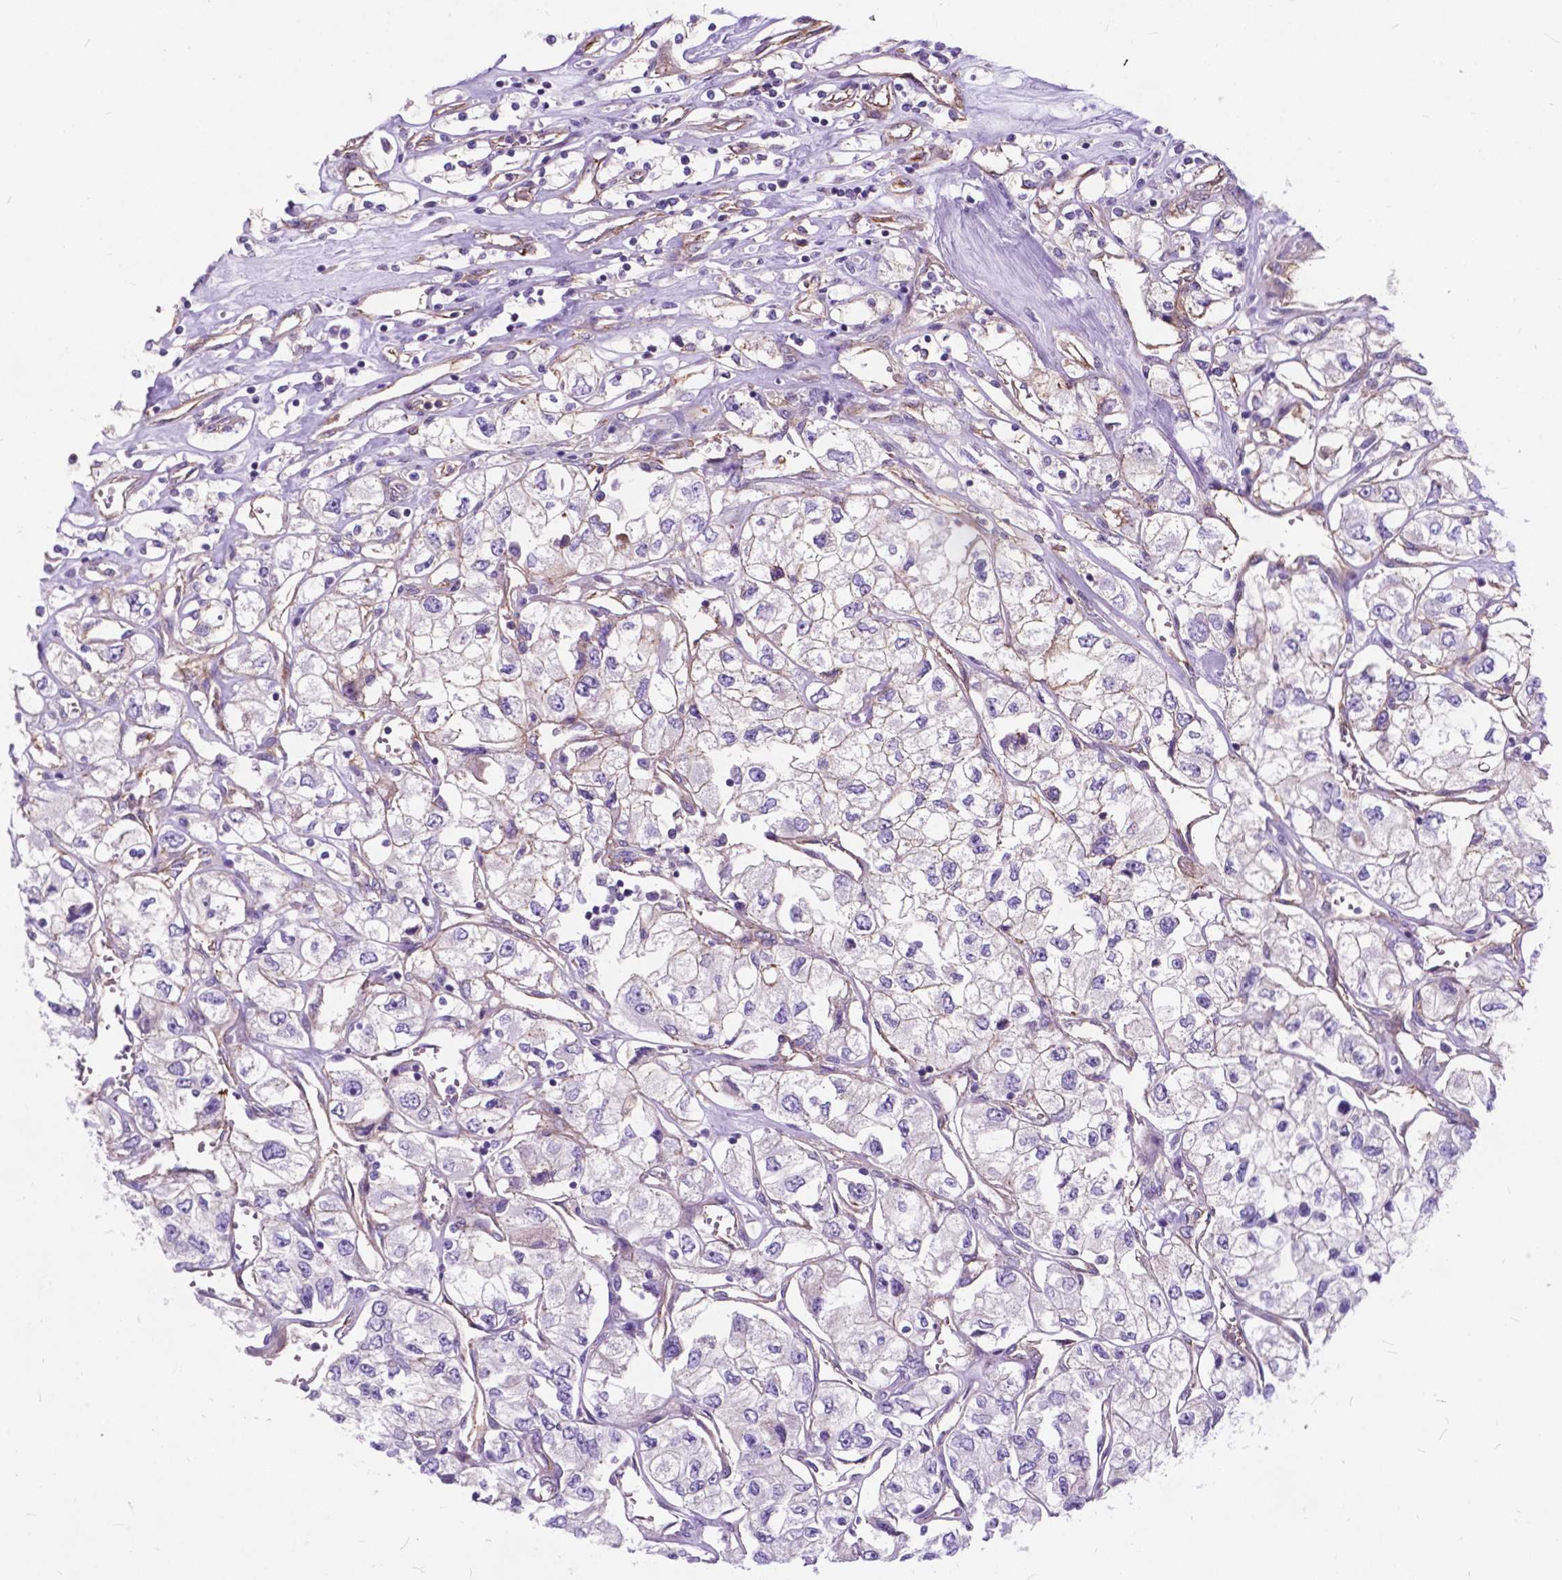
{"staining": {"intensity": "negative", "quantity": "none", "location": "none"}, "tissue": "renal cancer", "cell_type": "Tumor cells", "image_type": "cancer", "snomed": [{"axis": "morphology", "description": "Adenocarcinoma, NOS"}, {"axis": "topography", "description": "Kidney"}], "caption": "The photomicrograph exhibits no significant expression in tumor cells of adenocarcinoma (renal).", "gene": "FLT4", "patient": {"sex": "female", "age": 59}}